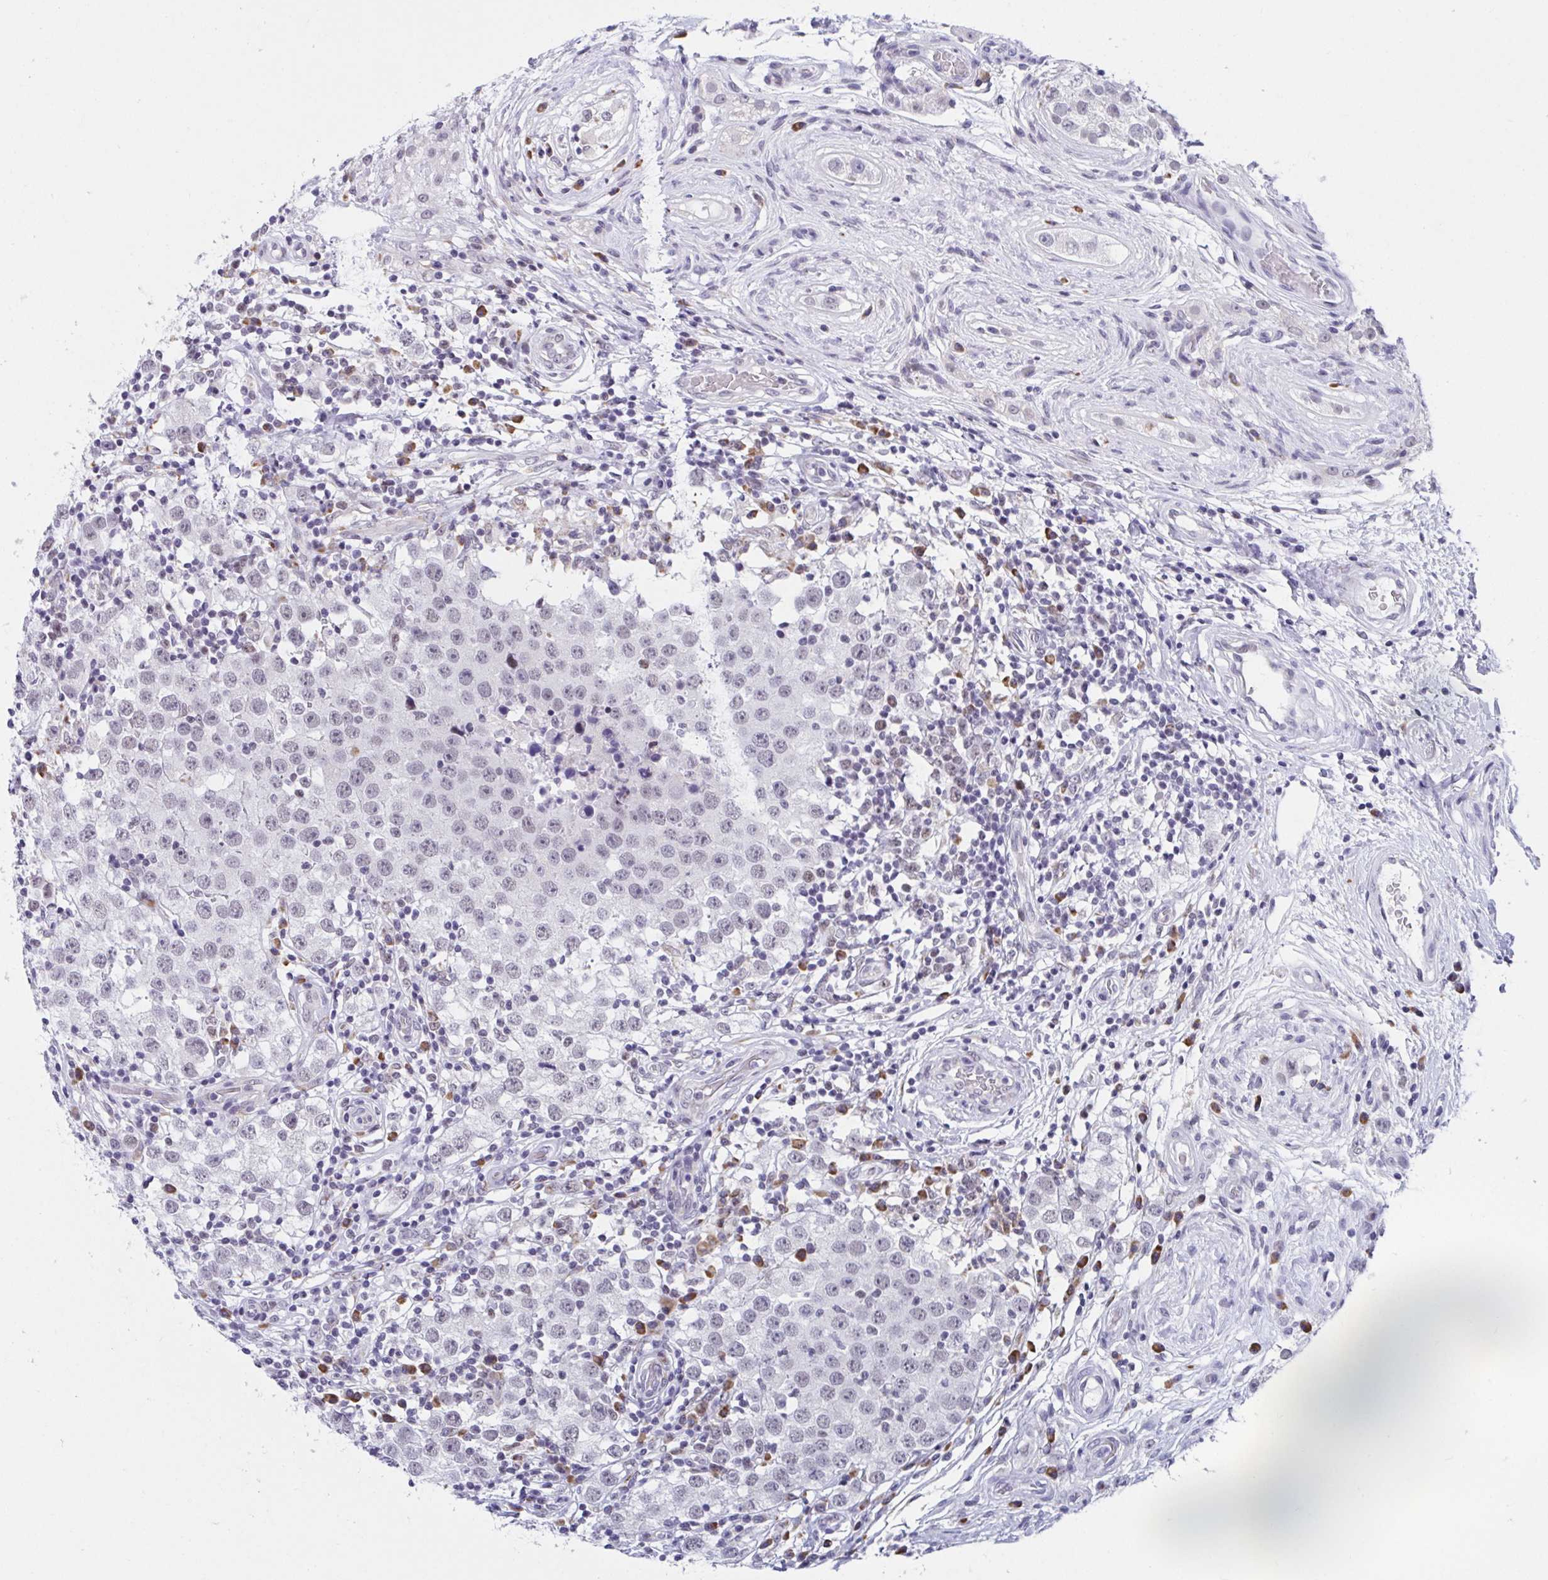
{"staining": {"intensity": "negative", "quantity": "none", "location": "none"}, "tissue": "testis cancer", "cell_type": "Tumor cells", "image_type": "cancer", "snomed": [{"axis": "morphology", "description": "Seminoma, NOS"}, {"axis": "topography", "description": "Testis"}], "caption": "The immunohistochemistry (IHC) micrograph has no significant positivity in tumor cells of testis seminoma tissue. (DAB immunohistochemistry (IHC), high magnification).", "gene": "WDR72", "patient": {"sex": "male", "age": 34}}